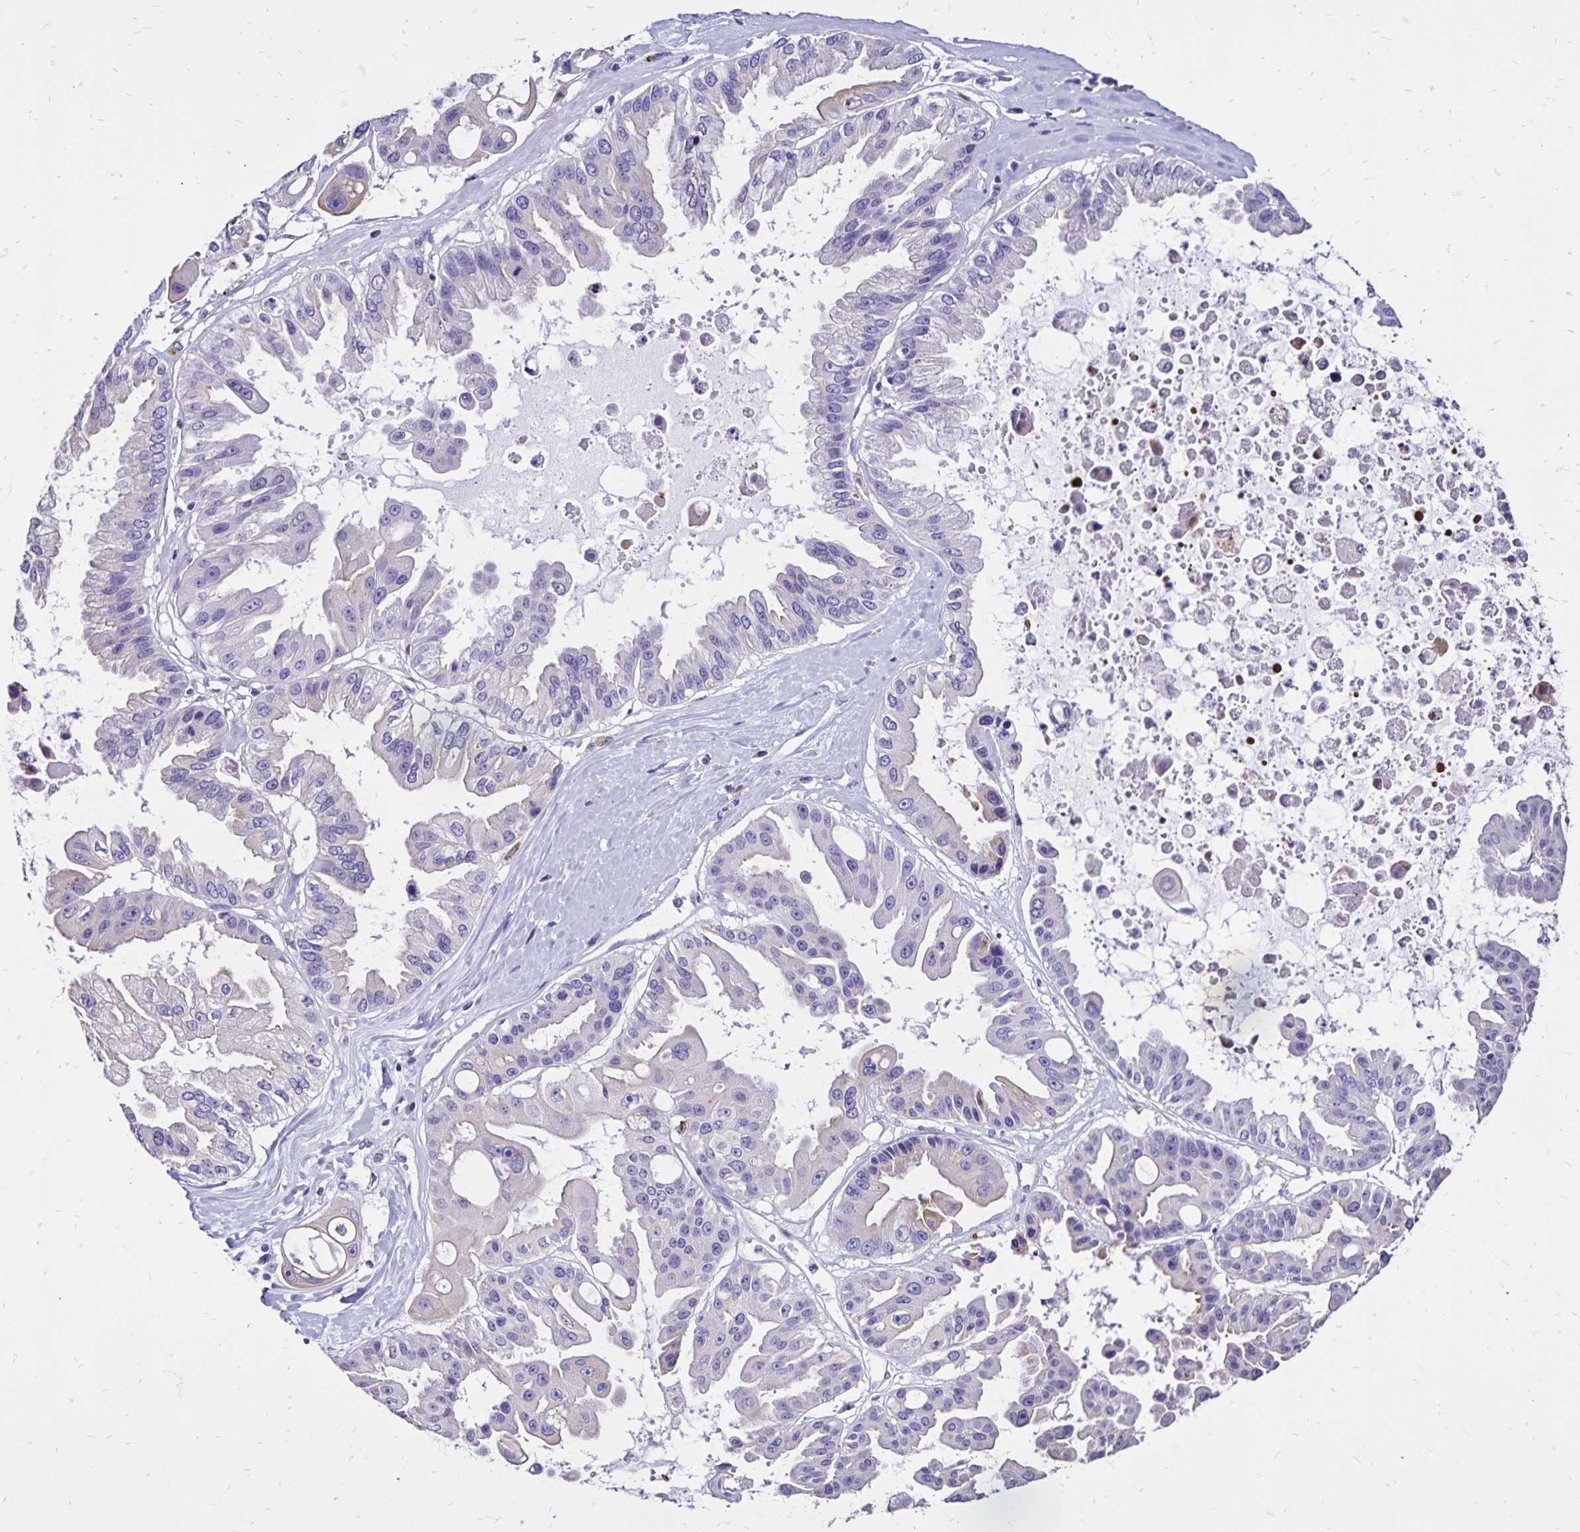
{"staining": {"intensity": "weak", "quantity": "<25%", "location": "cytoplasmic/membranous"}, "tissue": "ovarian cancer", "cell_type": "Tumor cells", "image_type": "cancer", "snomed": [{"axis": "morphology", "description": "Cystadenocarcinoma, serous, NOS"}, {"axis": "topography", "description": "Ovary"}], "caption": "Immunohistochemical staining of ovarian cancer (serous cystadenocarcinoma) shows no significant staining in tumor cells. (DAB (3,3'-diaminobenzidine) immunohistochemistry, high magnification).", "gene": "EVPL", "patient": {"sex": "female", "age": 56}}